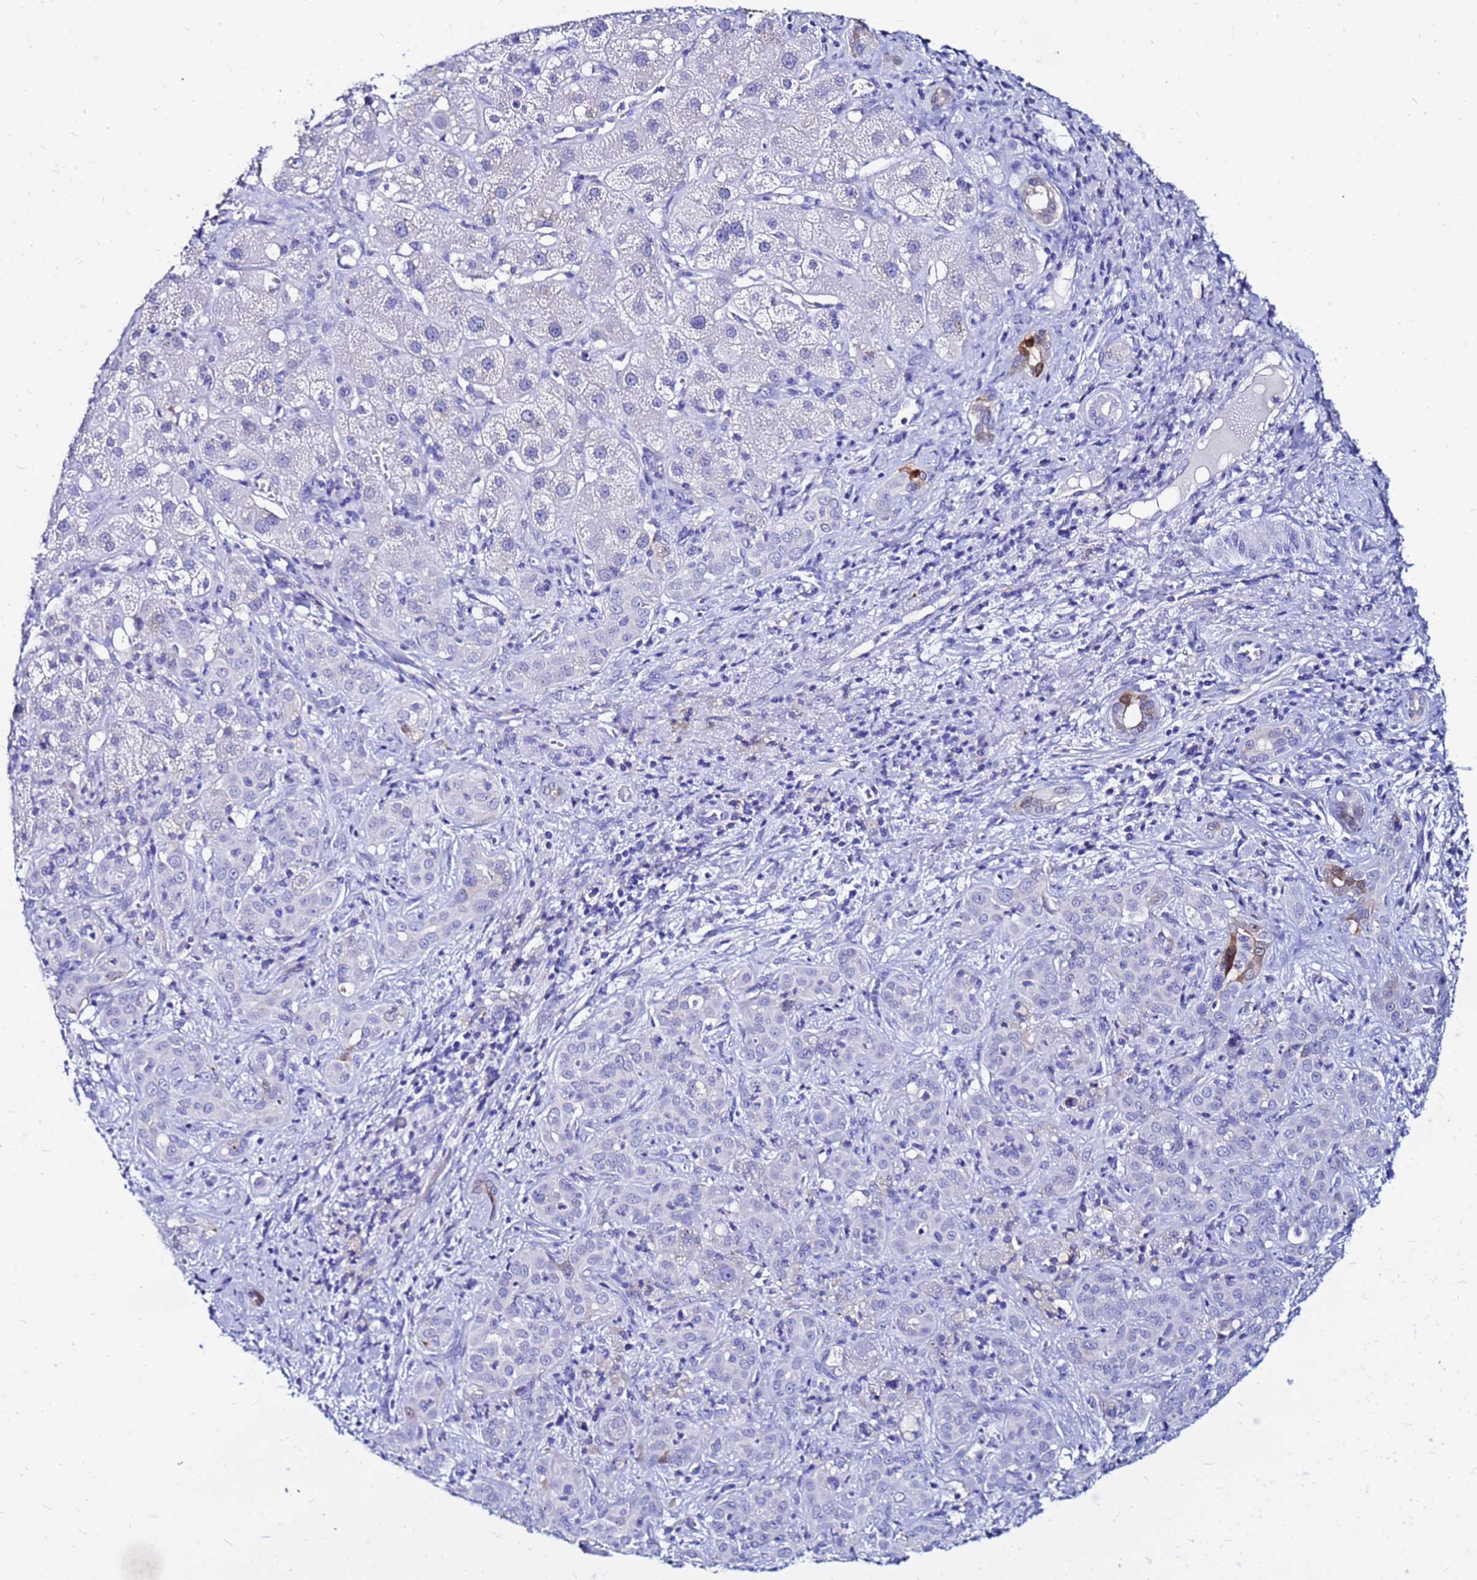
{"staining": {"intensity": "strong", "quantity": "<25%", "location": "cytoplasmic/membranous"}, "tissue": "liver cancer", "cell_type": "Tumor cells", "image_type": "cancer", "snomed": [{"axis": "morphology", "description": "Carcinoma, Hepatocellular, NOS"}, {"axis": "topography", "description": "Liver"}], "caption": "High-power microscopy captured an IHC histopathology image of liver cancer, revealing strong cytoplasmic/membranous staining in about <25% of tumor cells.", "gene": "PPP1R14C", "patient": {"sex": "female", "age": 43}}